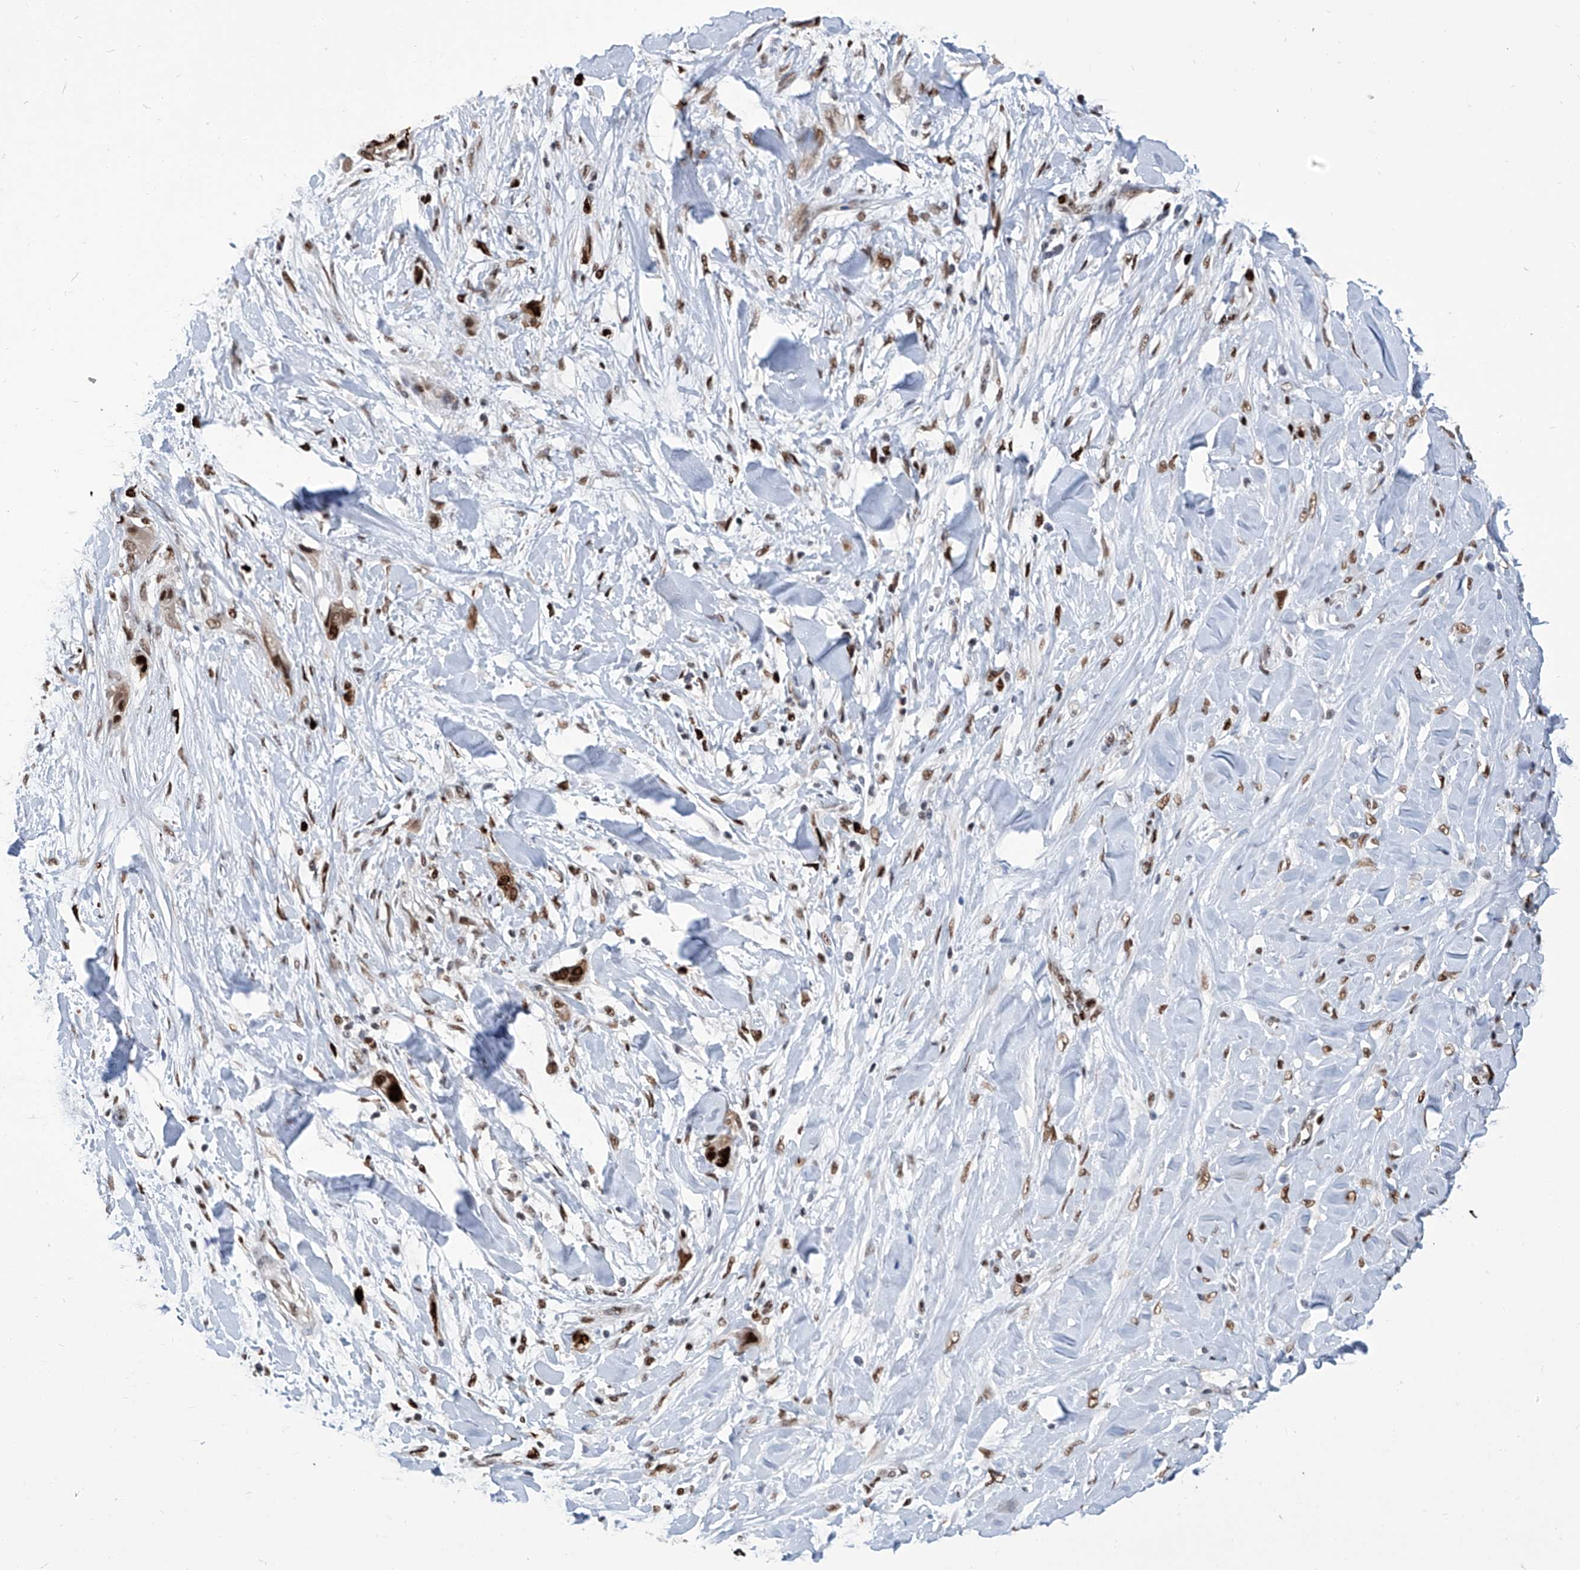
{"staining": {"intensity": "strong", "quantity": ">75%", "location": "nuclear"}, "tissue": "pancreatic cancer", "cell_type": "Tumor cells", "image_type": "cancer", "snomed": [{"axis": "morphology", "description": "Normal tissue, NOS"}, {"axis": "morphology", "description": "Adenocarcinoma, NOS"}, {"axis": "topography", "description": "Pancreas"}, {"axis": "topography", "description": "Peripheral nerve tissue"}], "caption": "This micrograph displays IHC staining of human pancreatic cancer (adenocarcinoma), with high strong nuclear positivity in approximately >75% of tumor cells.", "gene": "PCNA", "patient": {"sex": "male", "age": 59}}